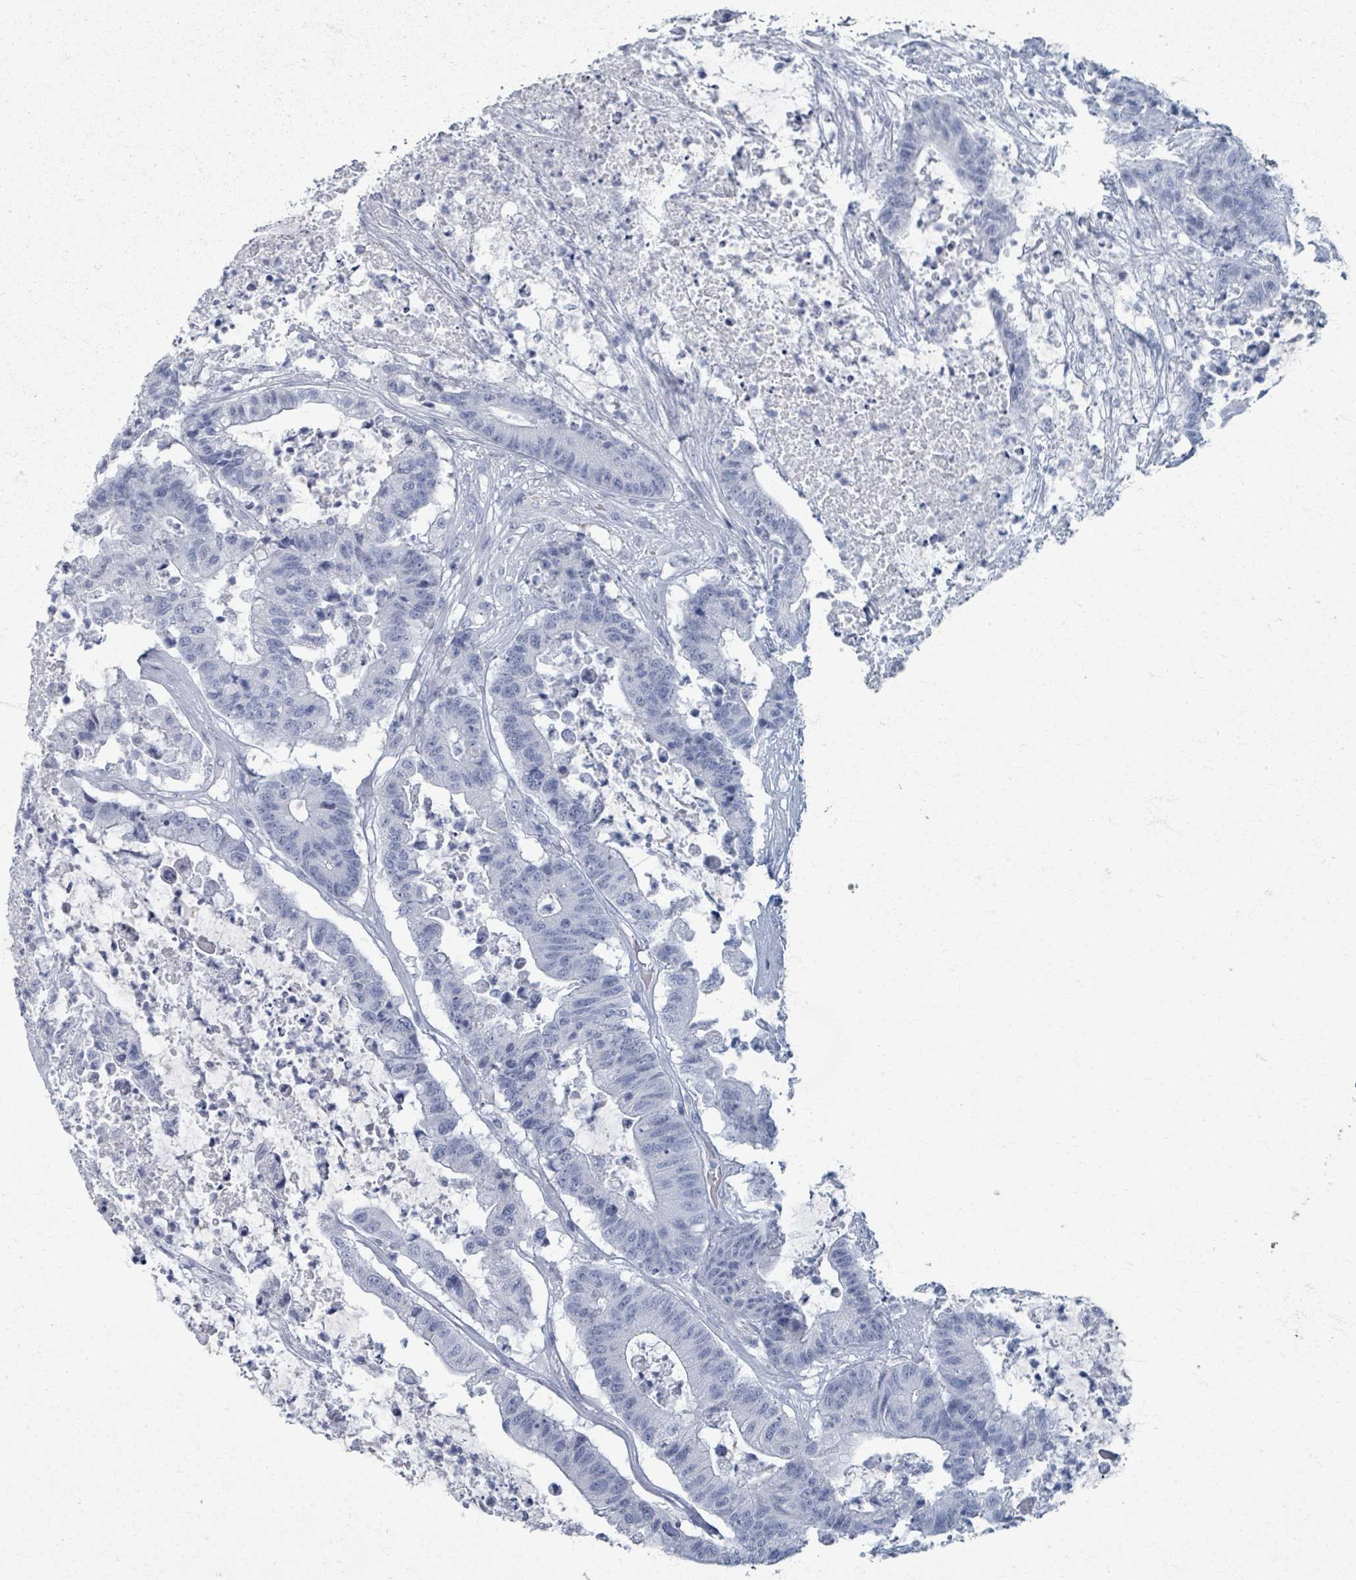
{"staining": {"intensity": "negative", "quantity": "none", "location": "none"}, "tissue": "colorectal cancer", "cell_type": "Tumor cells", "image_type": "cancer", "snomed": [{"axis": "morphology", "description": "Adenocarcinoma, NOS"}, {"axis": "topography", "description": "Colon"}], "caption": "Colorectal adenocarcinoma was stained to show a protein in brown. There is no significant expression in tumor cells.", "gene": "TAS2R1", "patient": {"sex": "female", "age": 84}}